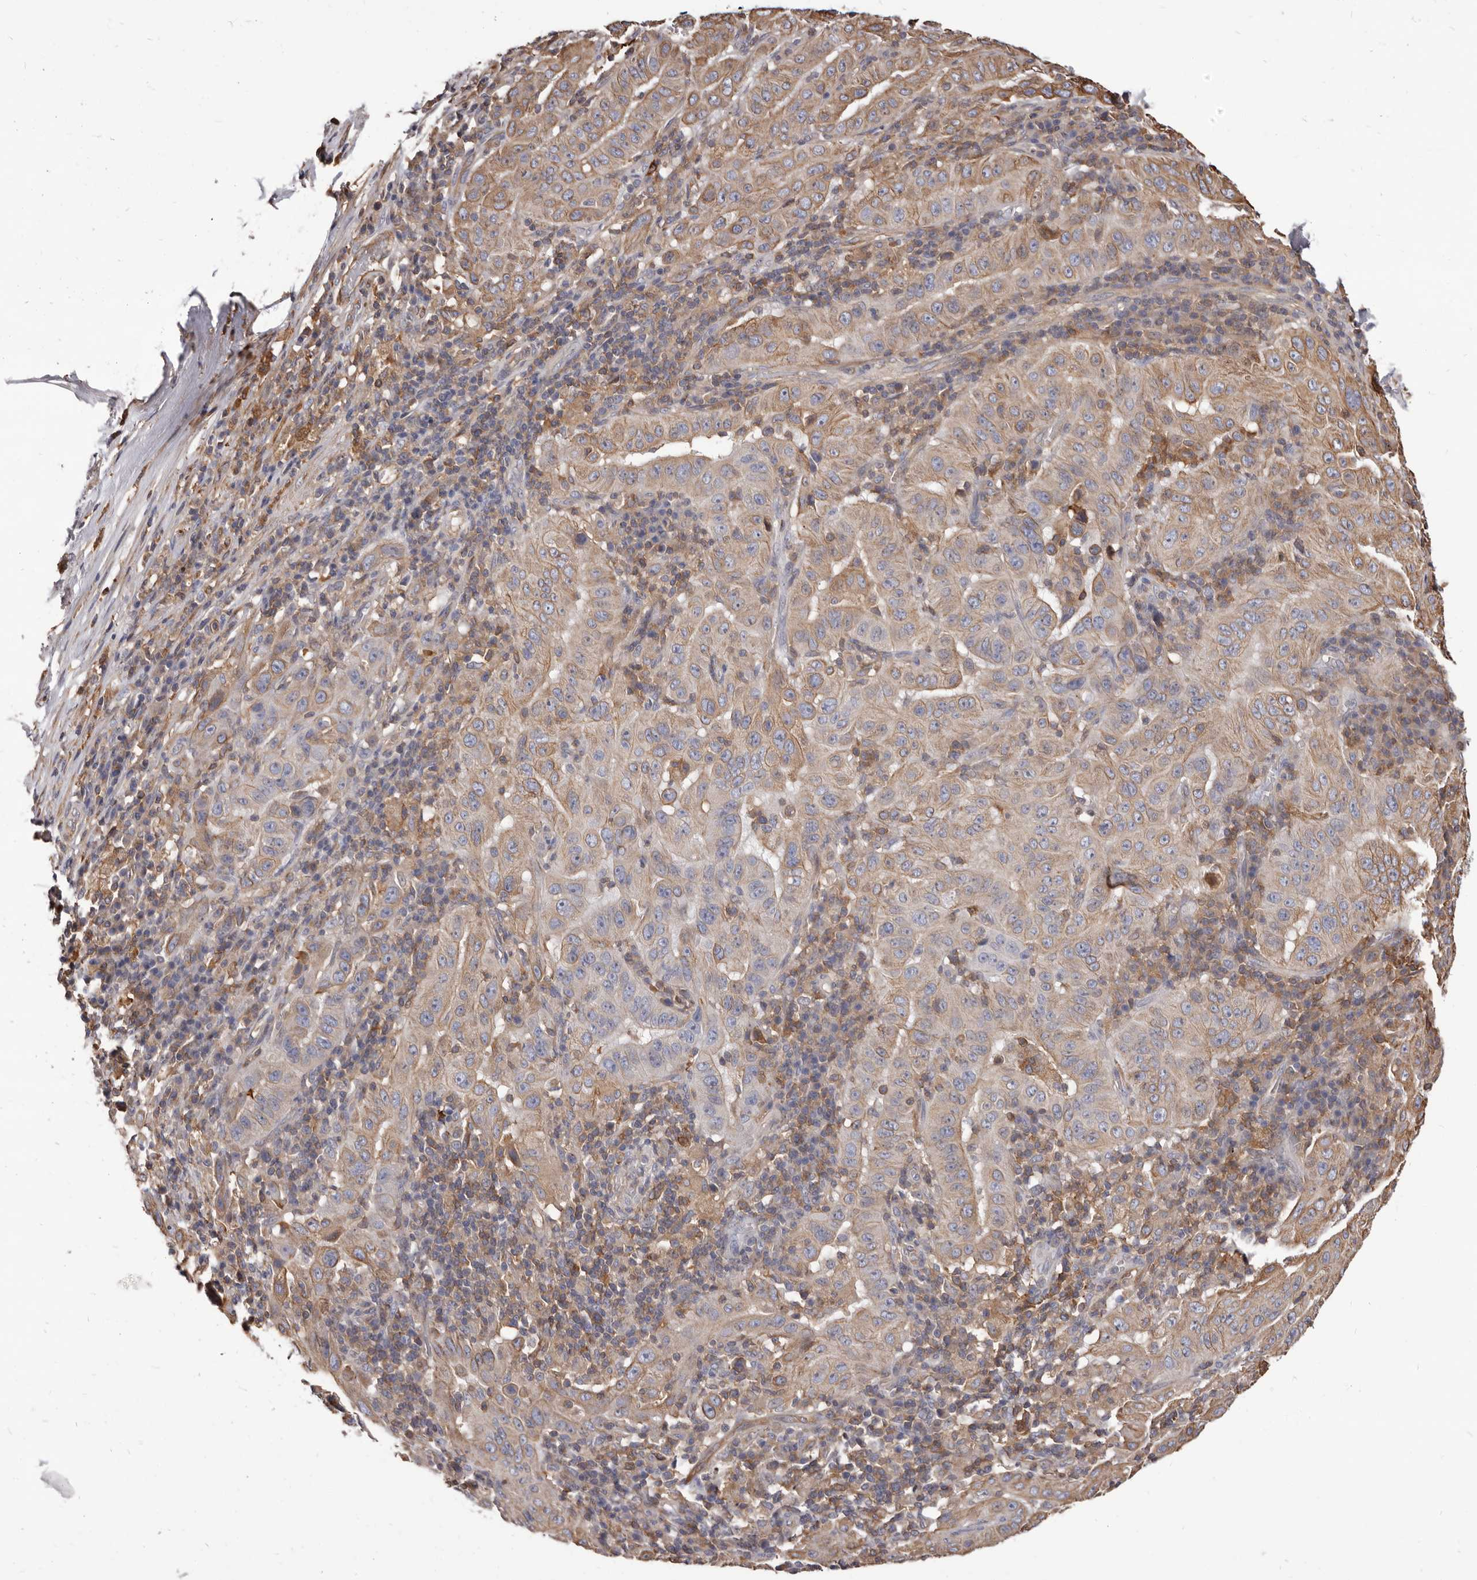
{"staining": {"intensity": "moderate", "quantity": ">75%", "location": "cytoplasmic/membranous"}, "tissue": "pancreatic cancer", "cell_type": "Tumor cells", "image_type": "cancer", "snomed": [{"axis": "morphology", "description": "Adenocarcinoma, NOS"}, {"axis": "topography", "description": "Pancreas"}], "caption": "The photomicrograph reveals immunohistochemical staining of pancreatic cancer. There is moderate cytoplasmic/membranous positivity is present in approximately >75% of tumor cells.", "gene": "NIBAN1", "patient": {"sex": "male", "age": 63}}